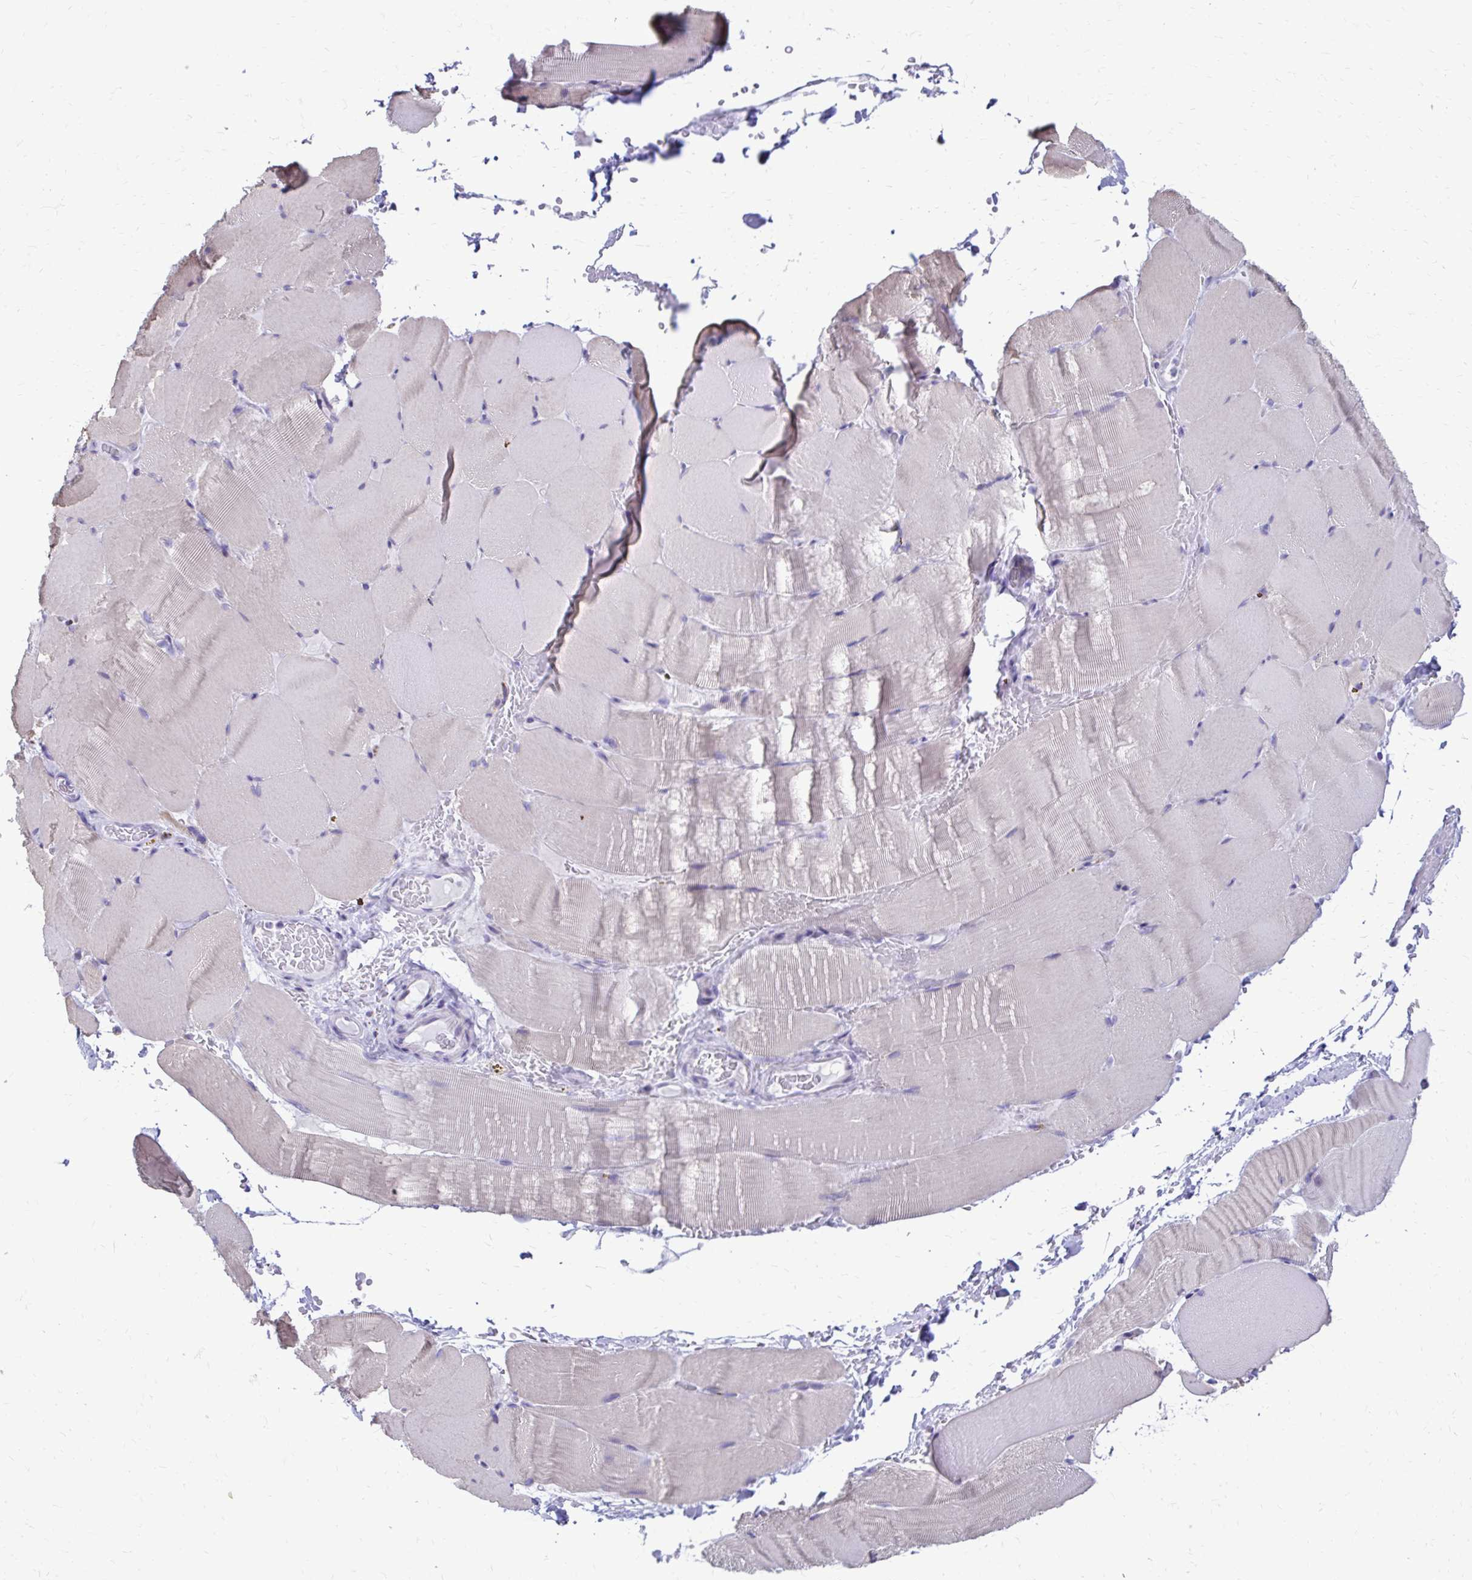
{"staining": {"intensity": "negative", "quantity": "none", "location": "none"}, "tissue": "skeletal muscle", "cell_type": "Myocytes", "image_type": "normal", "snomed": [{"axis": "morphology", "description": "Normal tissue, NOS"}, {"axis": "topography", "description": "Skeletal muscle"}], "caption": "Skeletal muscle stained for a protein using immunohistochemistry (IHC) demonstrates no positivity myocytes.", "gene": "LCN15", "patient": {"sex": "female", "age": 37}}